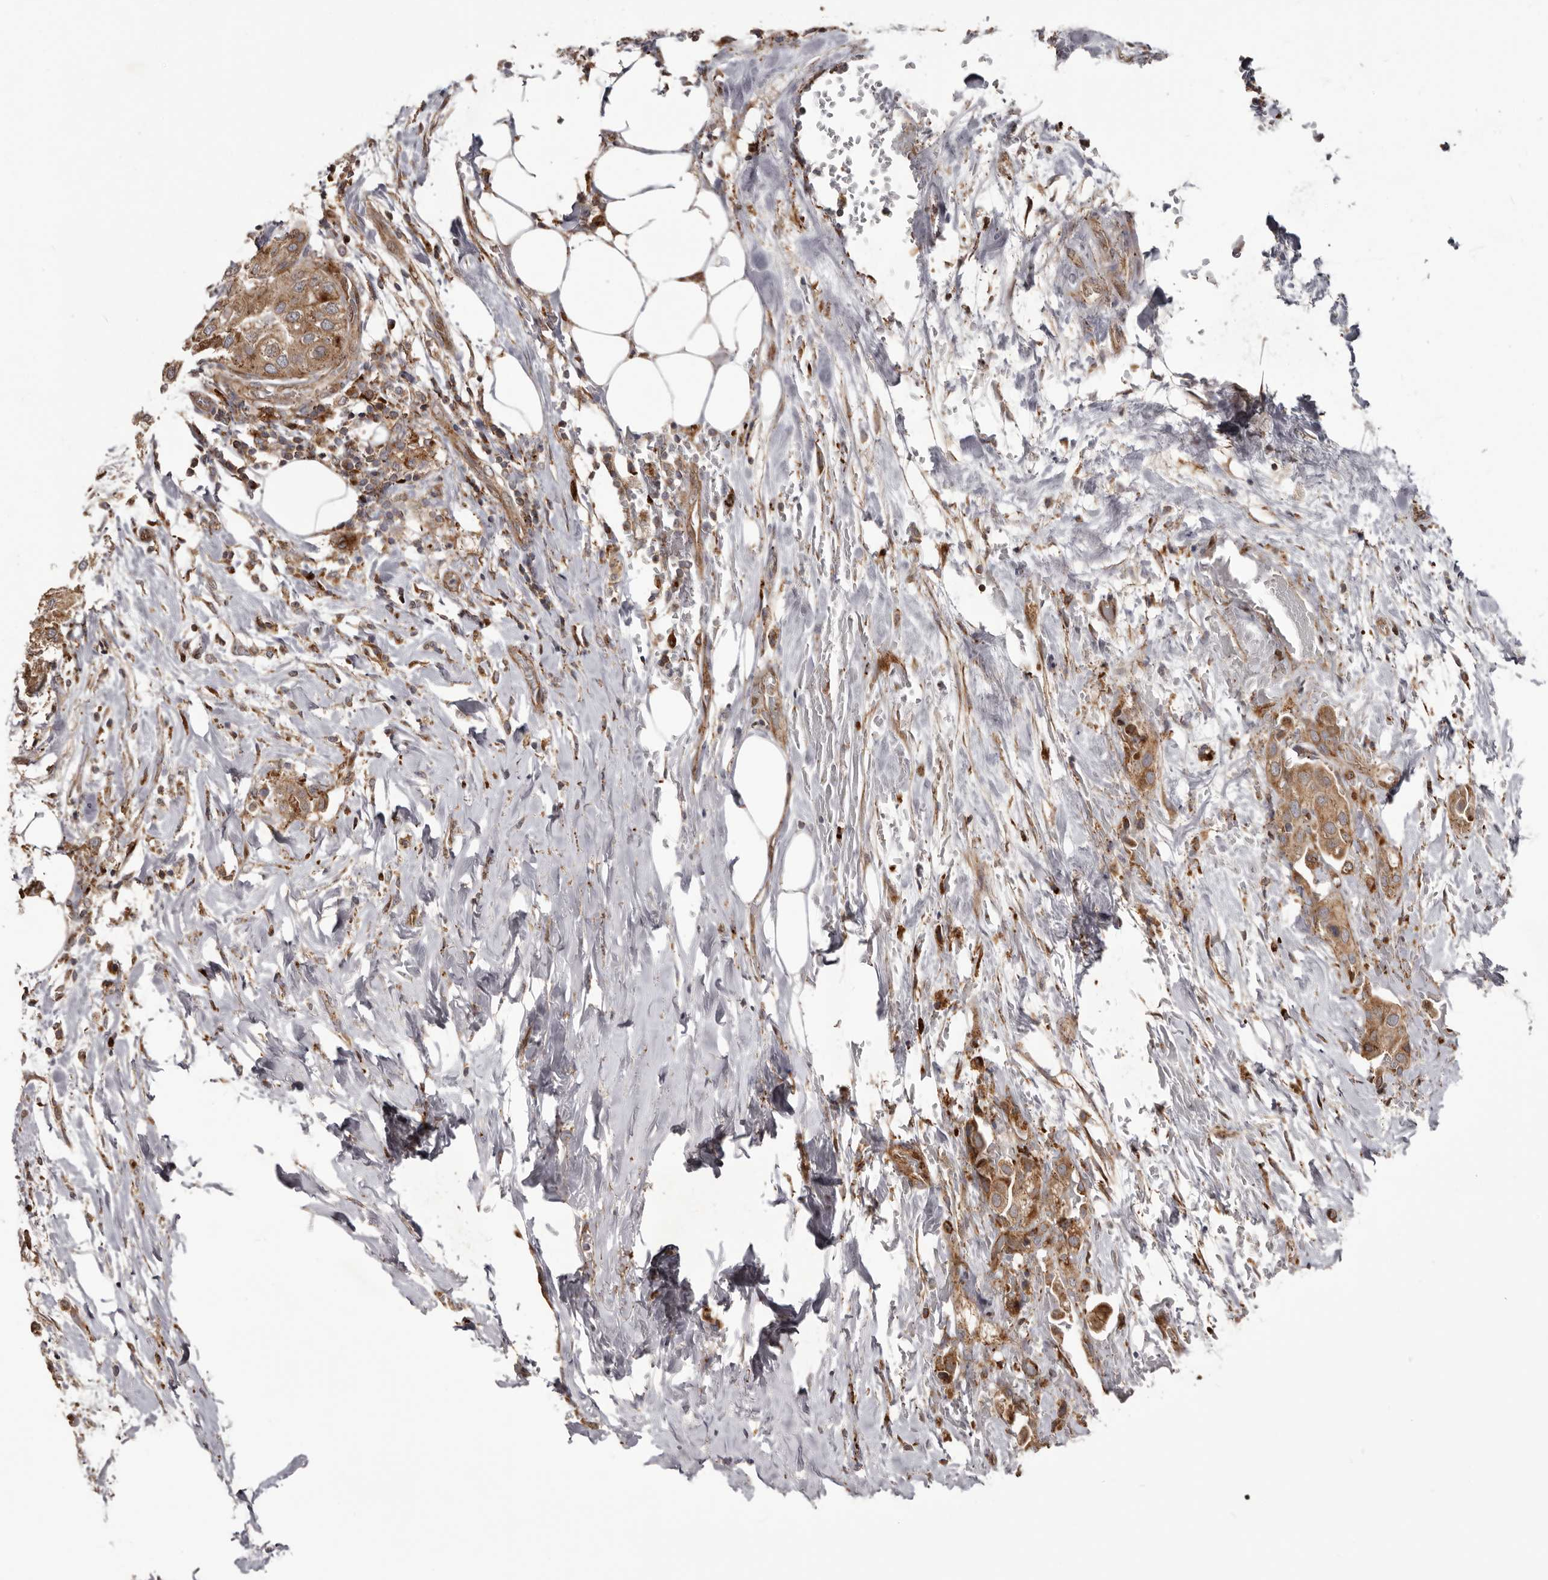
{"staining": {"intensity": "moderate", "quantity": ">75%", "location": "cytoplasmic/membranous"}, "tissue": "urothelial cancer", "cell_type": "Tumor cells", "image_type": "cancer", "snomed": [{"axis": "morphology", "description": "Urothelial carcinoma, High grade"}, {"axis": "topography", "description": "Urinary bladder"}], "caption": "IHC photomicrograph of neoplastic tissue: human urothelial cancer stained using IHC exhibits medium levels of moderate protein expression localized specifically in the cytoplasmic/membranous of tumor cells, appearing as a cytoplasmic/membranous brown color.", "gene": "NUP43", "patient": {"sex": "male", "age": 64}}